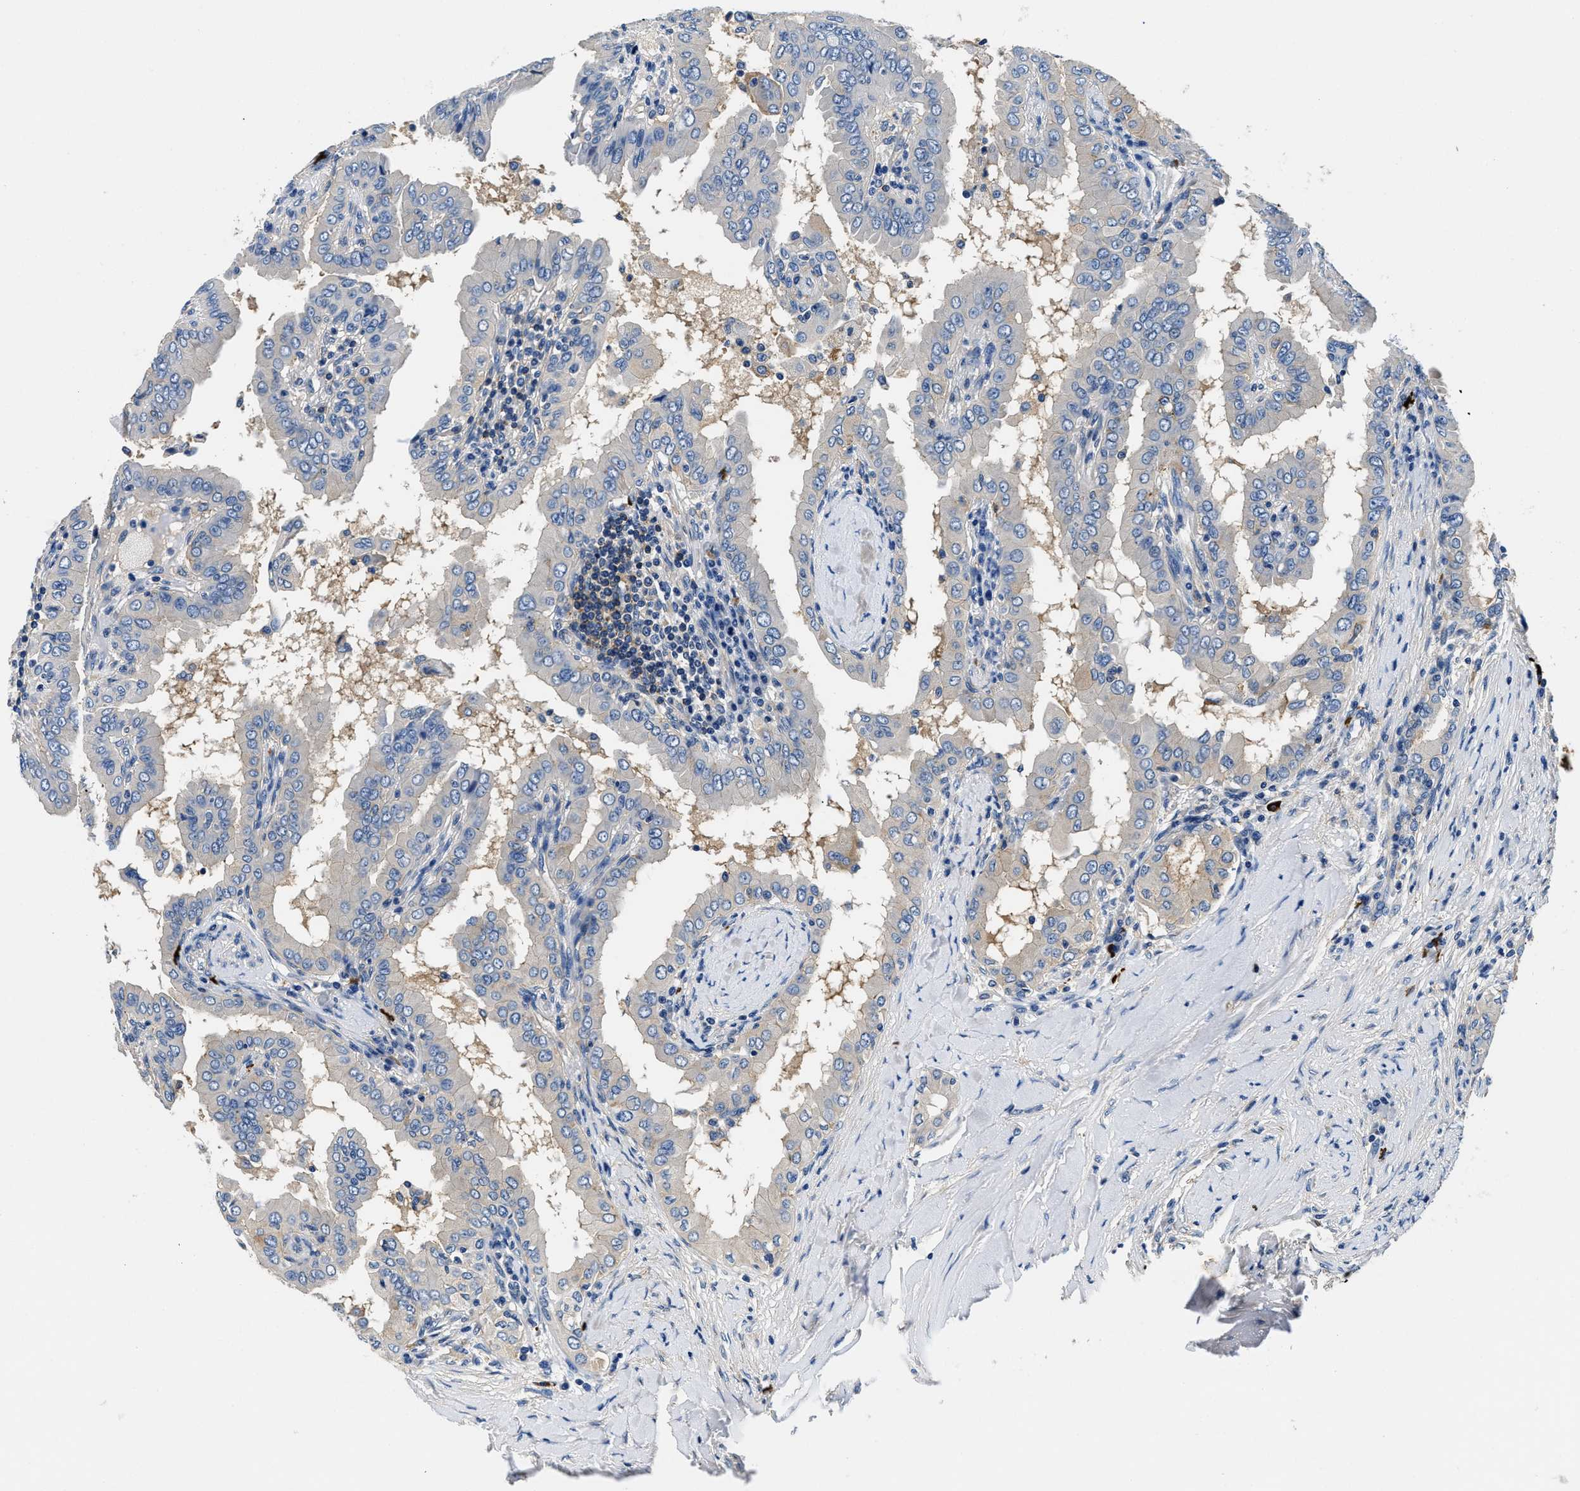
{"staining": {"intensity": "negative", "quantity": "none", "location": "none"}, "tissue": "thyroid cancer", "cell_type": "Tumor cells", "image_type": "cancer", "snomed": [{"axis": "morphology", "description": "Papillary adenocarcinoma, NOS"}, {"axis": "topography", "description": "Thyroid gland"}], "caption": "Thyroid papillary adenocarcinoma was stained to show a protein in brown. There is no significant staining in tumor cells. Nuclei are stained in blue.", "gene": "ZFAND3", "patient": {"sex": "male", "age": 33}}